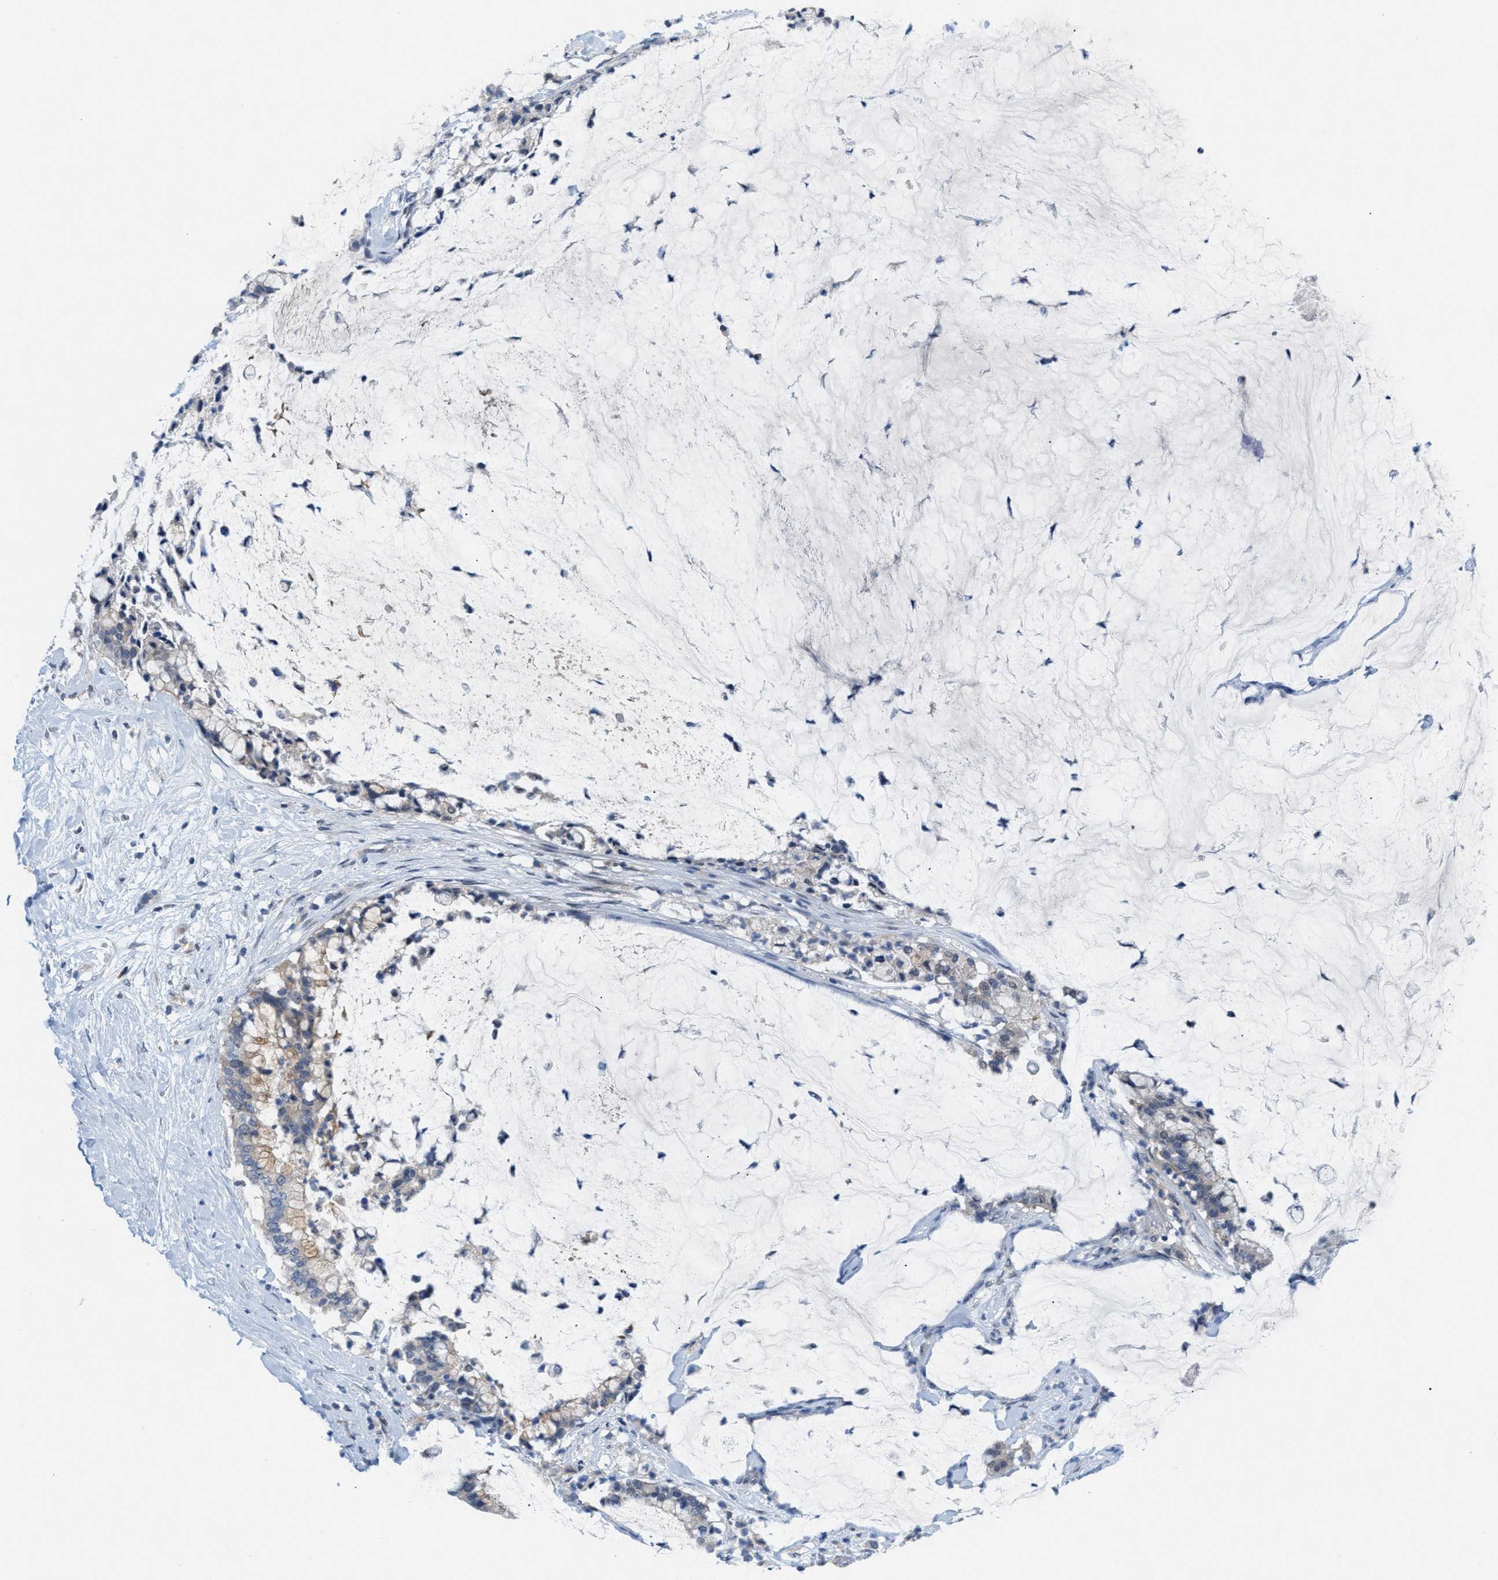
{"staining": {"intensity": "weak", "quantity": "<25%", "location": "cytoplasmic/membranous"}, "tissue": "pancreatic cancer", "cell_type": "Tumor cells", "image_type": "cancer", "snomed": [{"axis": "morphology", "description": "Adenocarcinoma, NOS"}, {"axis": "topography", "description": "Pancreas"}], "caption": "This image is of pancreatic adenocarcinoma stained with IHC to label a protein in brown with the nuclei are counter-stained blue. There is no expression in tumor cells.", "gene": "WIPI2", "patient": {"sex": "male", "age": 41}}